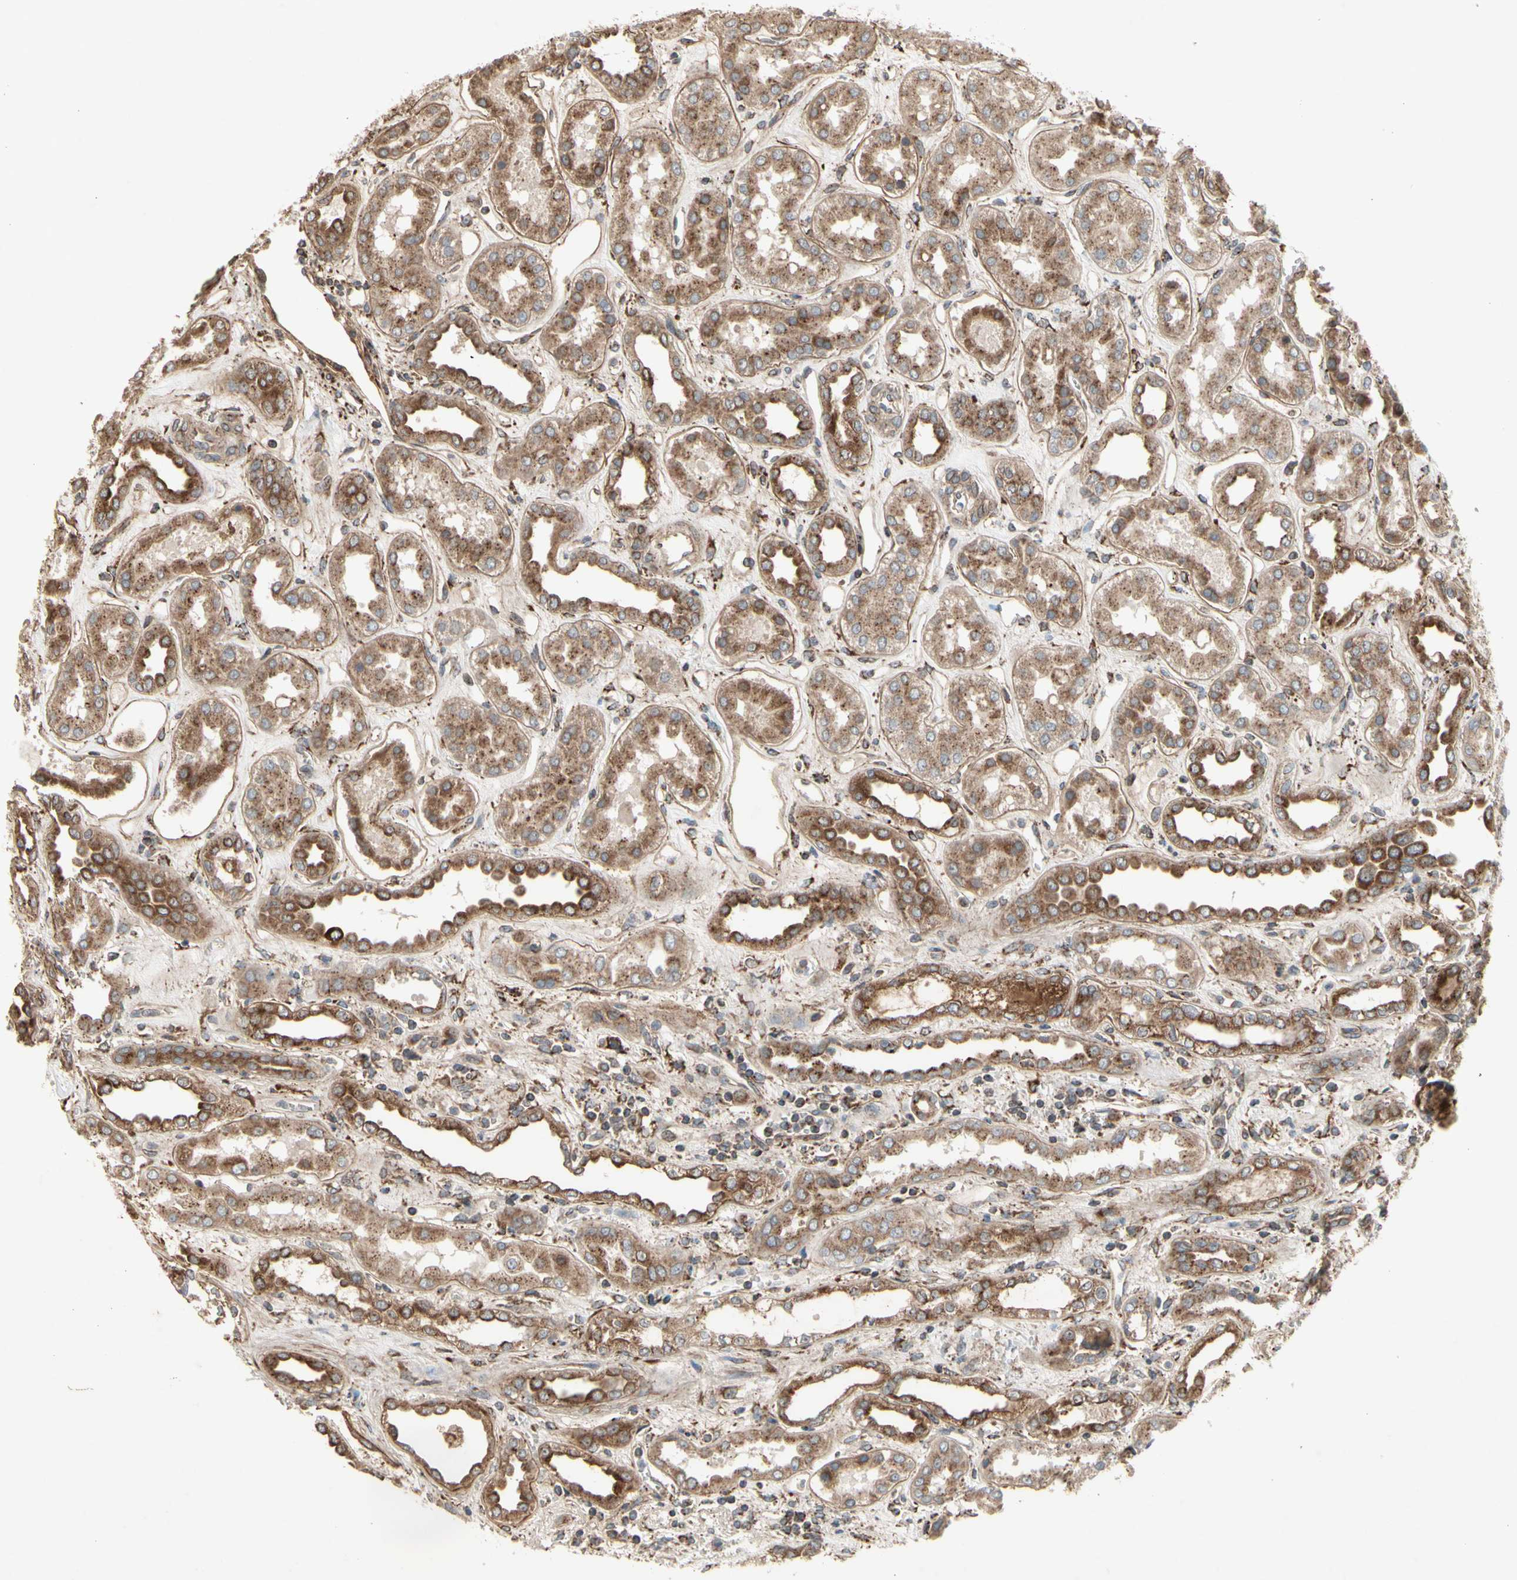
{"staining": {"intensity": "moderate", "quantity": ">75%", "location": "cytoplasmic/membranous"}, "tissue": "kidney", "cell_type": "Cells in glomeruli", "image_type": "normal", "snomed": [{"axis": "morphology", "description": "Normal tissue, NOS"}, {"axis": "topography", "description": "Kidney"}], "caption": "The image displays immunohistochemical staining of benign kidney. There is moderate cytoplasmic/membranous expression is present in about >75% of cells in glomeruli.", "gene": "SLC39A9", "patient": {"sex": "male", "age": 59}}